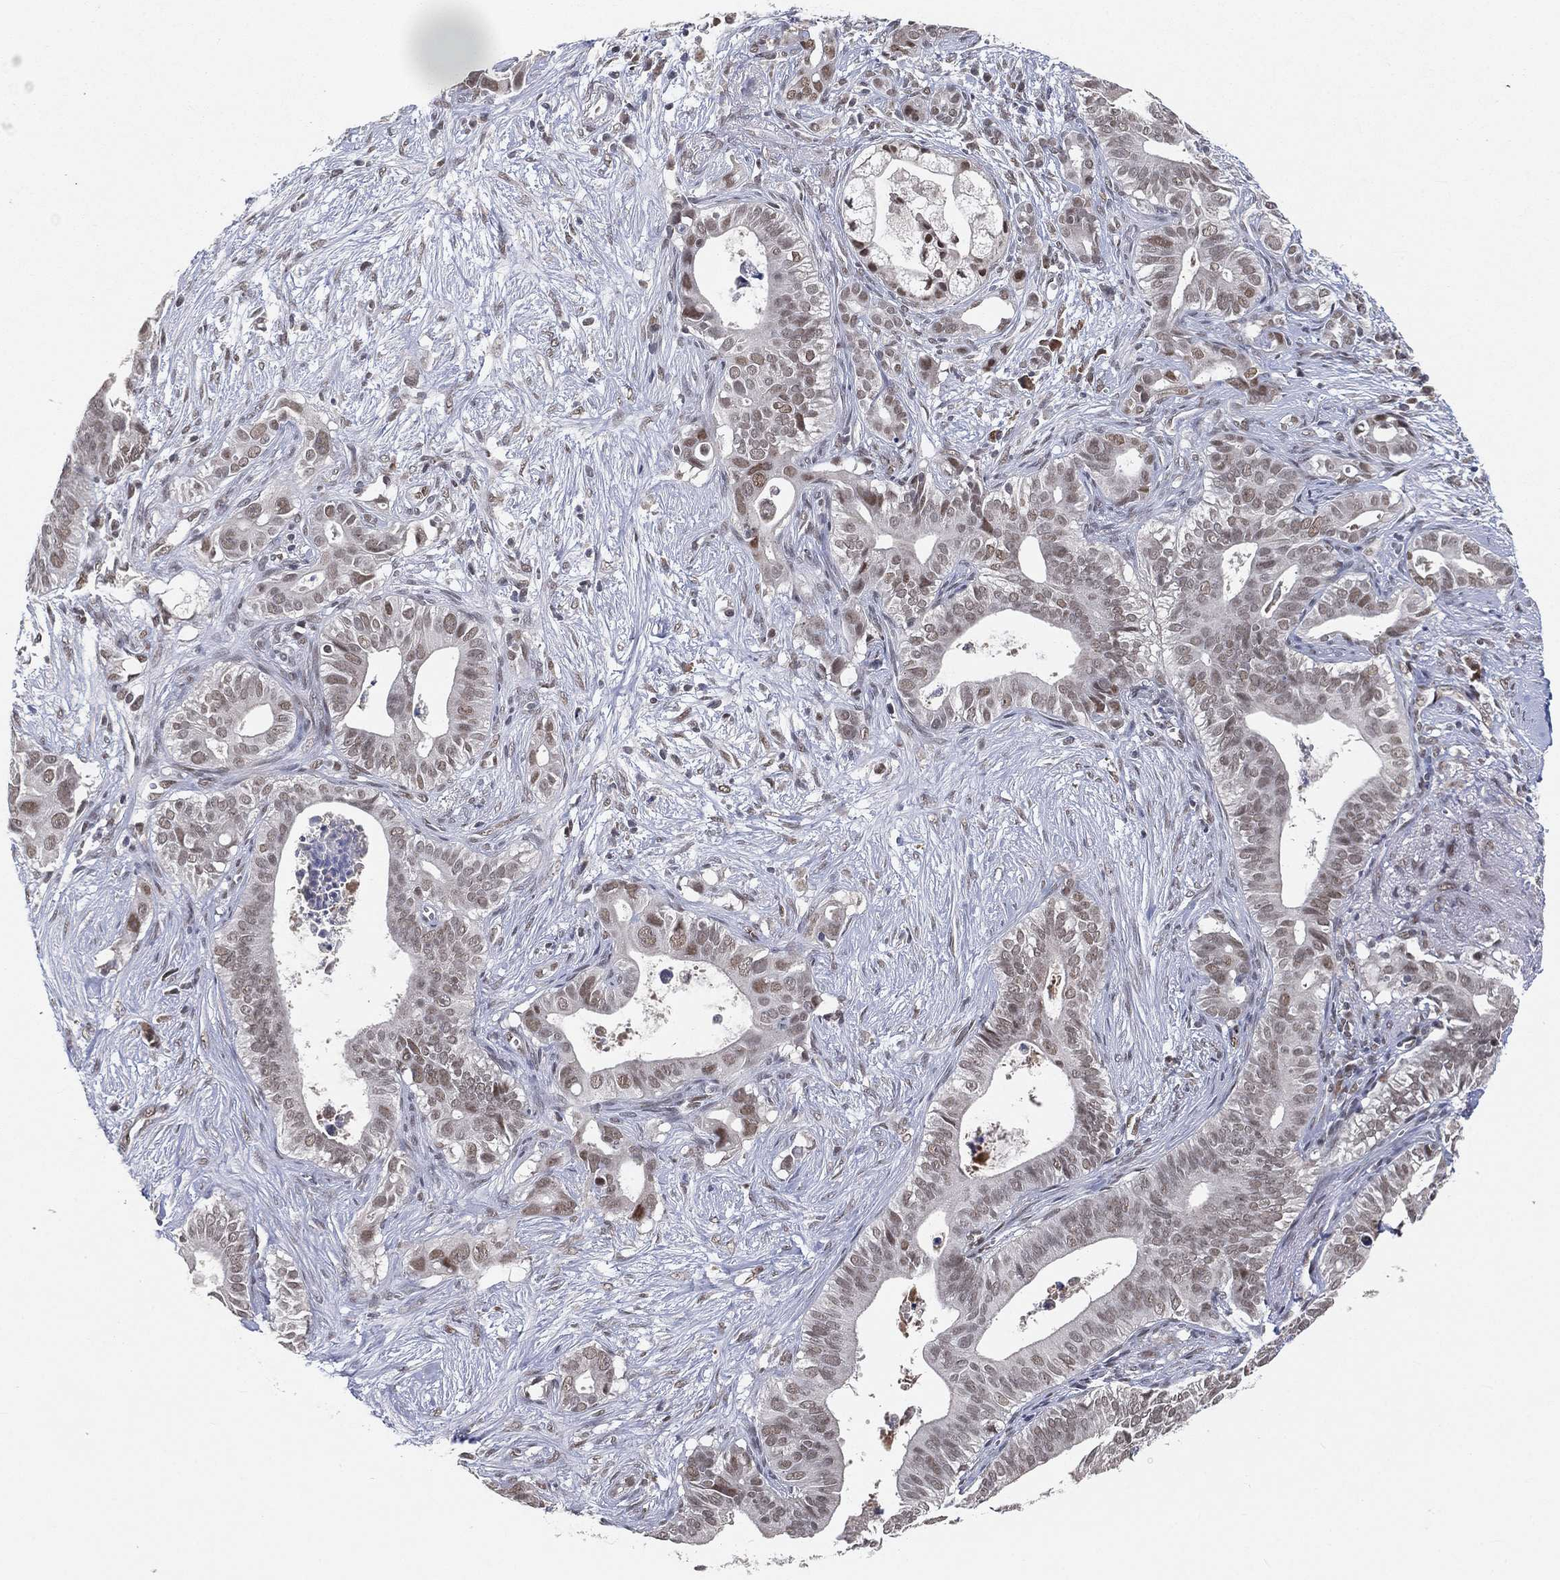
{"staining": {"intensity": "weak", "quantity": "<25%", "location": "nuclear"}, "tissue": "pancreatic cancer", "cell_type": "Tumor cells", "image_type": "cancer", "snomed": [{"axis": "morphology", "description": "Adenocarcinoma, NOS"}, {"axis": "topography", "description": "Pancreas"}], "caption": "Immunohistochemistry histopathology image of human pancreatic adenocarcinoma stained for a protein (brown), which displays no expression in tumor cells.", "gene": "YLPM1", "patient": {"sex": "male", "age": 61}}